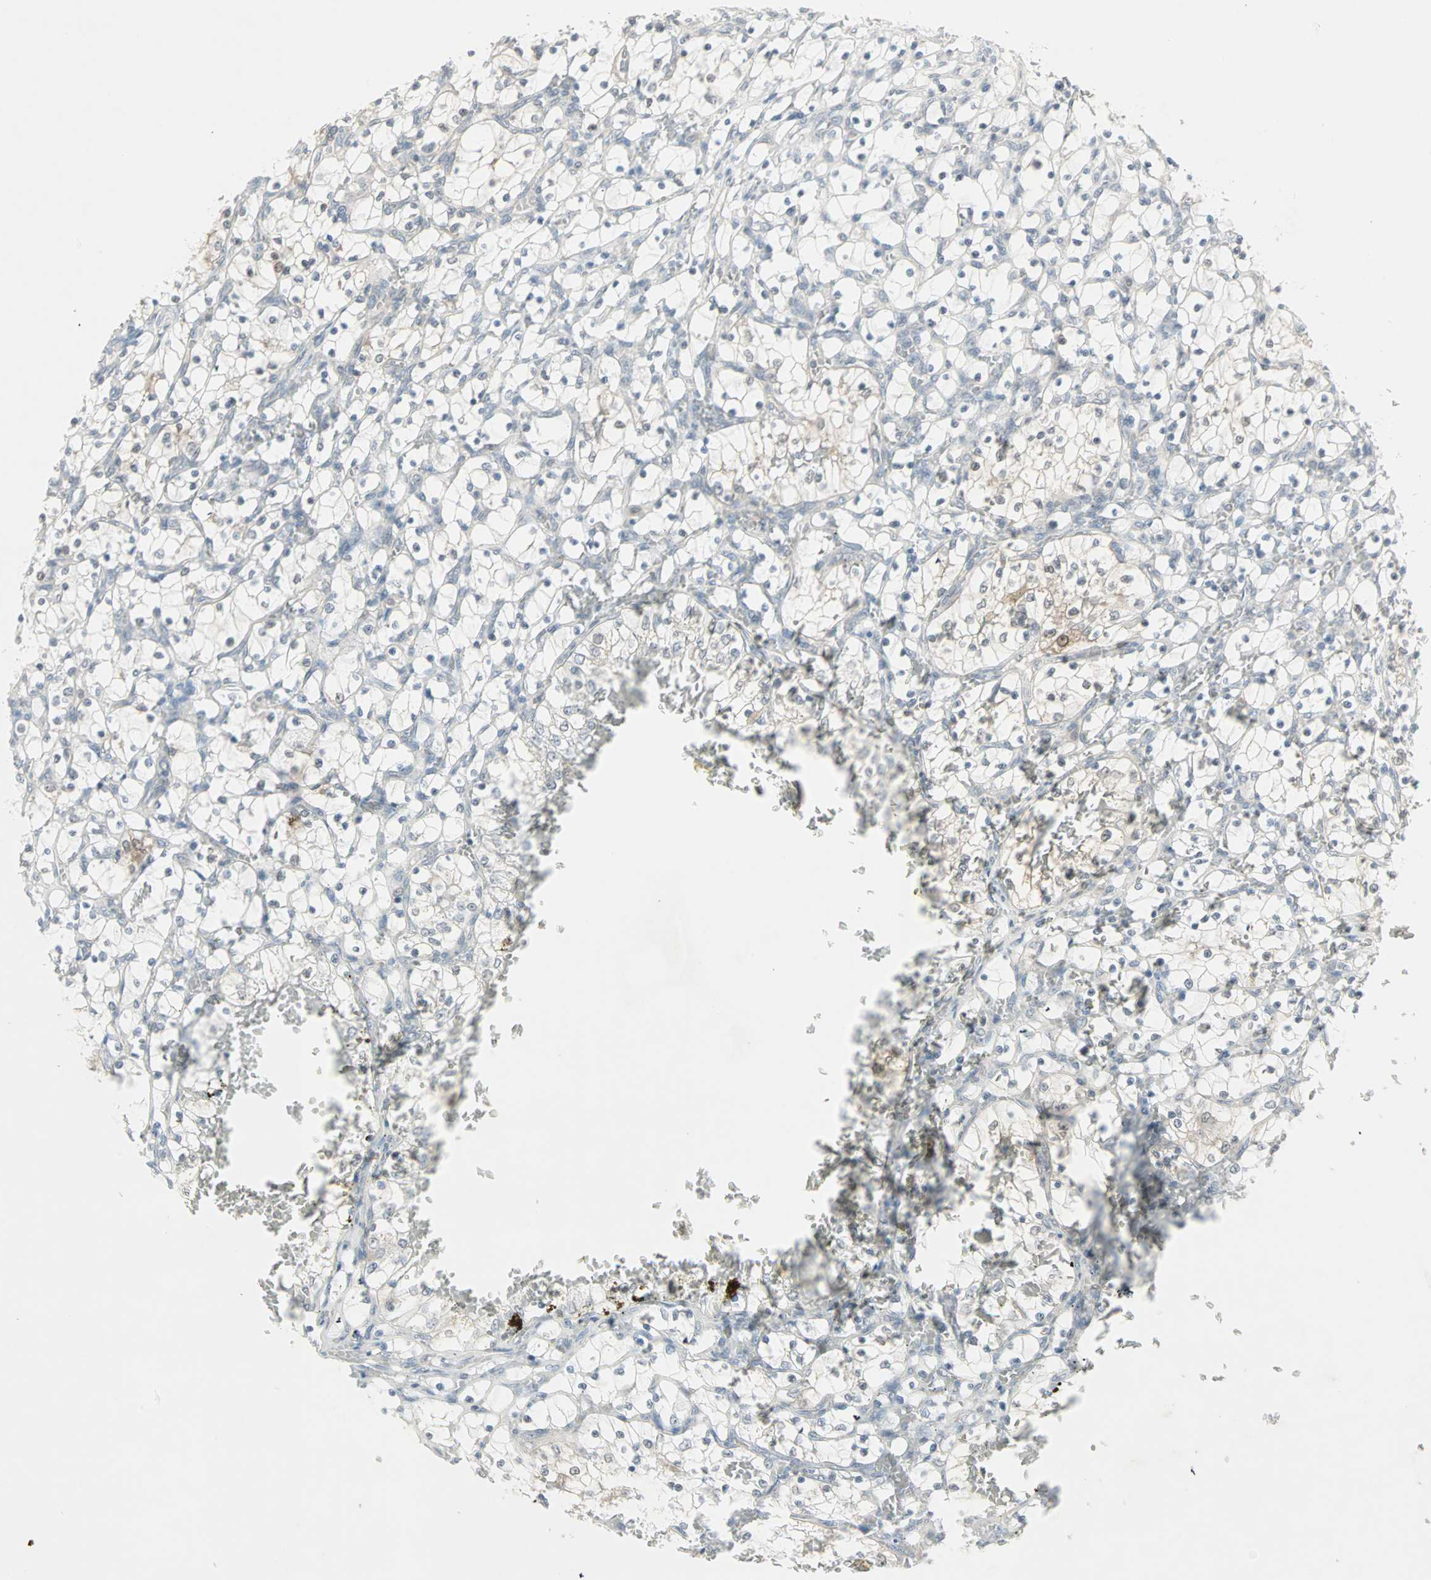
{"staining": {"intensity": "negative", "quantity": "none", "location": "none"}, "tissue": "renal cancer", "cell_type": "Tumor cells", "image_type": "cancer", "snomed": [{"axis": "morphology", "description": "Adenocarcinoma, NOS"}, {"axis": "topography", "description": "Kidney"}], "caption": "Renal cancer was stained to show a protein in brown. There is no significant expression in tumor cells.", "gene": "PTPA", "patient": {"sex": "female", "age": 69}}